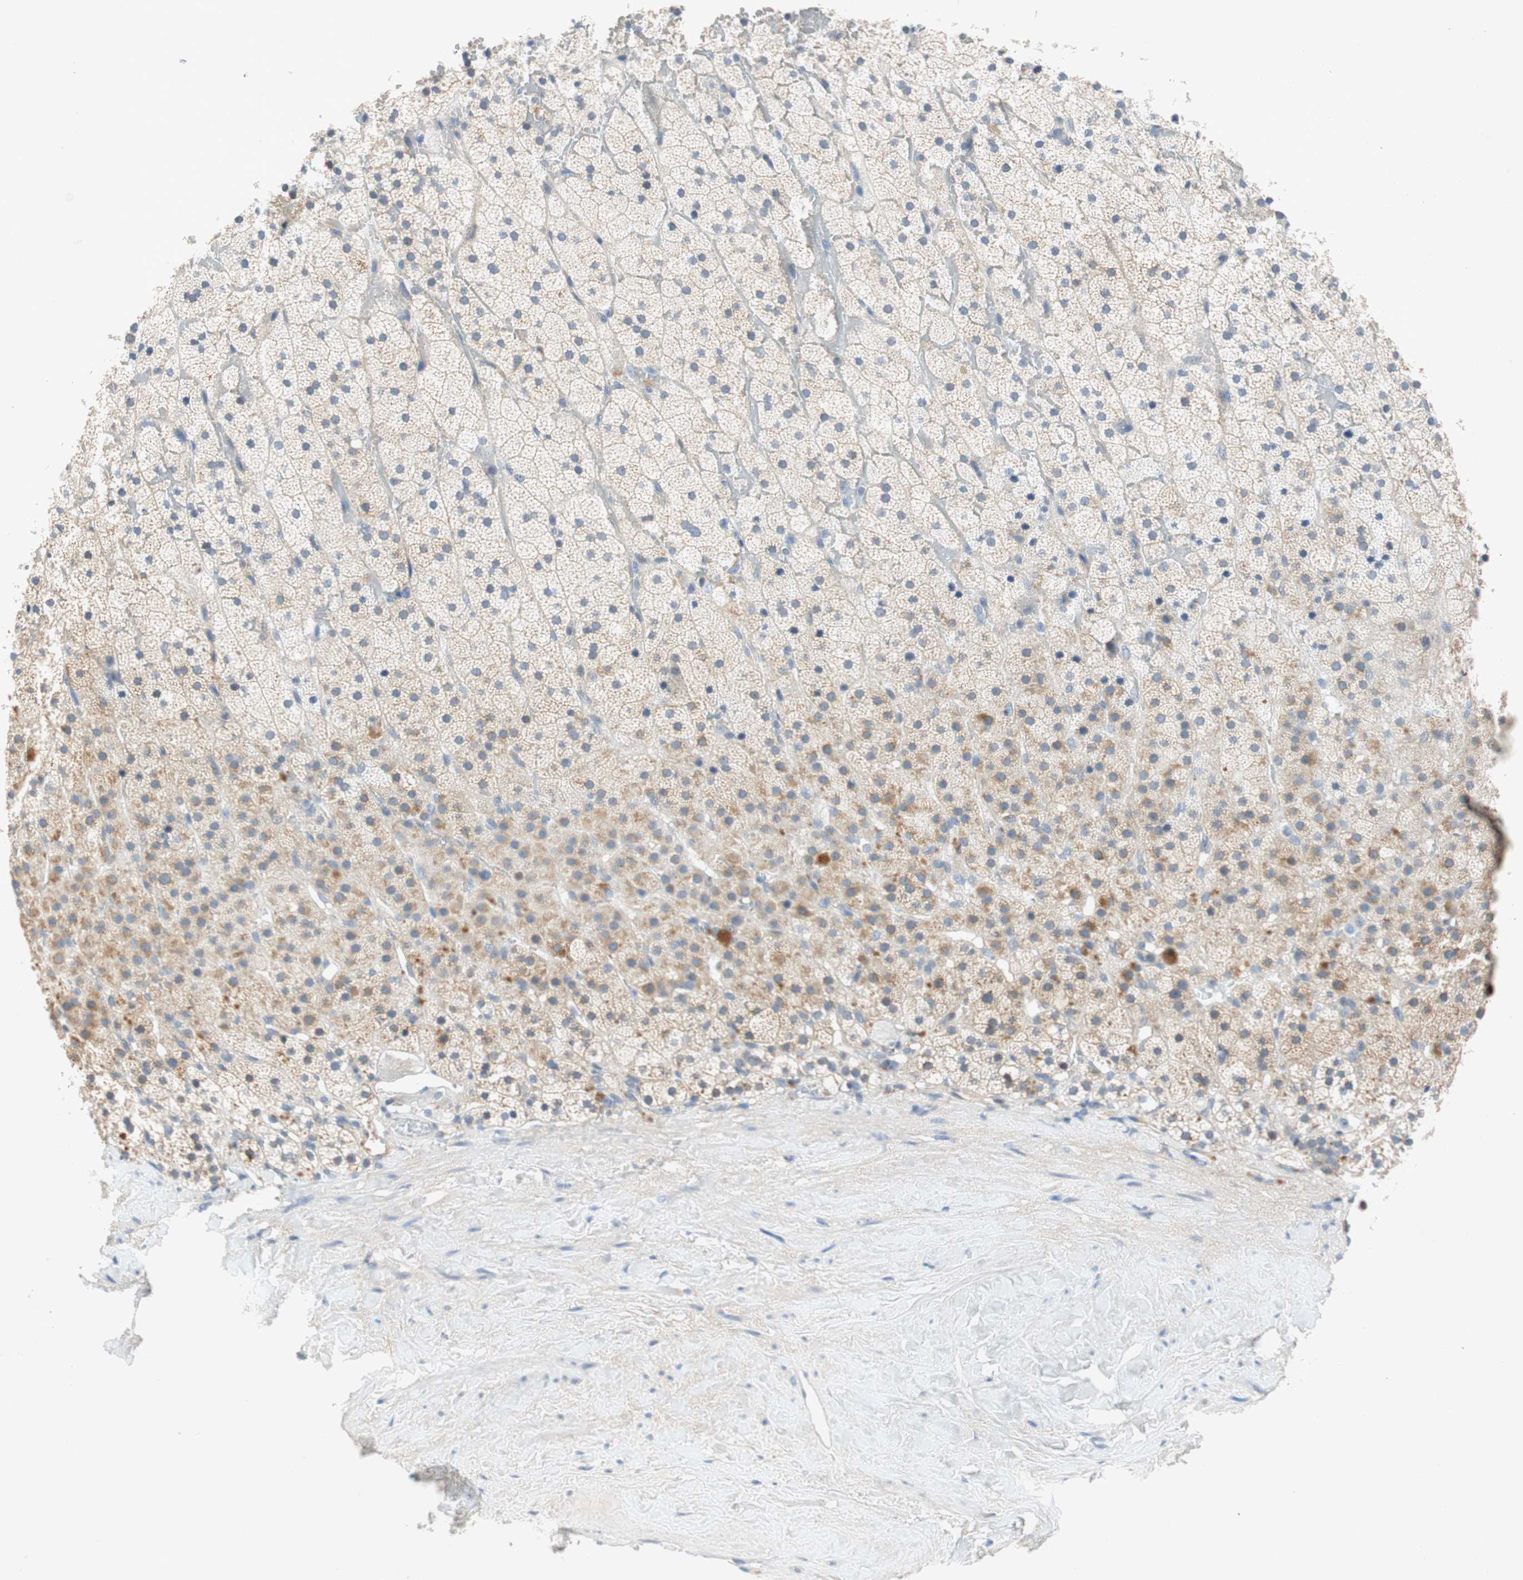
{"staining": {"intensity": "weak", "quantity": "25%-75%", "location": "cytoplasmic/membranous"}, "tissue": "adrenal gland", "cell_type": "Glandular cells", "image_type": "normal", "snomed": [{"axis": "morphology", "description": "Normal tissue, NOS"}, {"axis": "topography", "description": "Adrenal gland"}], "caption": "DAB (3,3'-diaminobenzidine) immunohistochemical staining of unremarkable adrenal gland exhibits weak cytoplasmic/membranous protein positivity in approximately 25%-75% of glandular cells.", "gene": "RELB", "patient": {"sex": "male", "age": 35}}